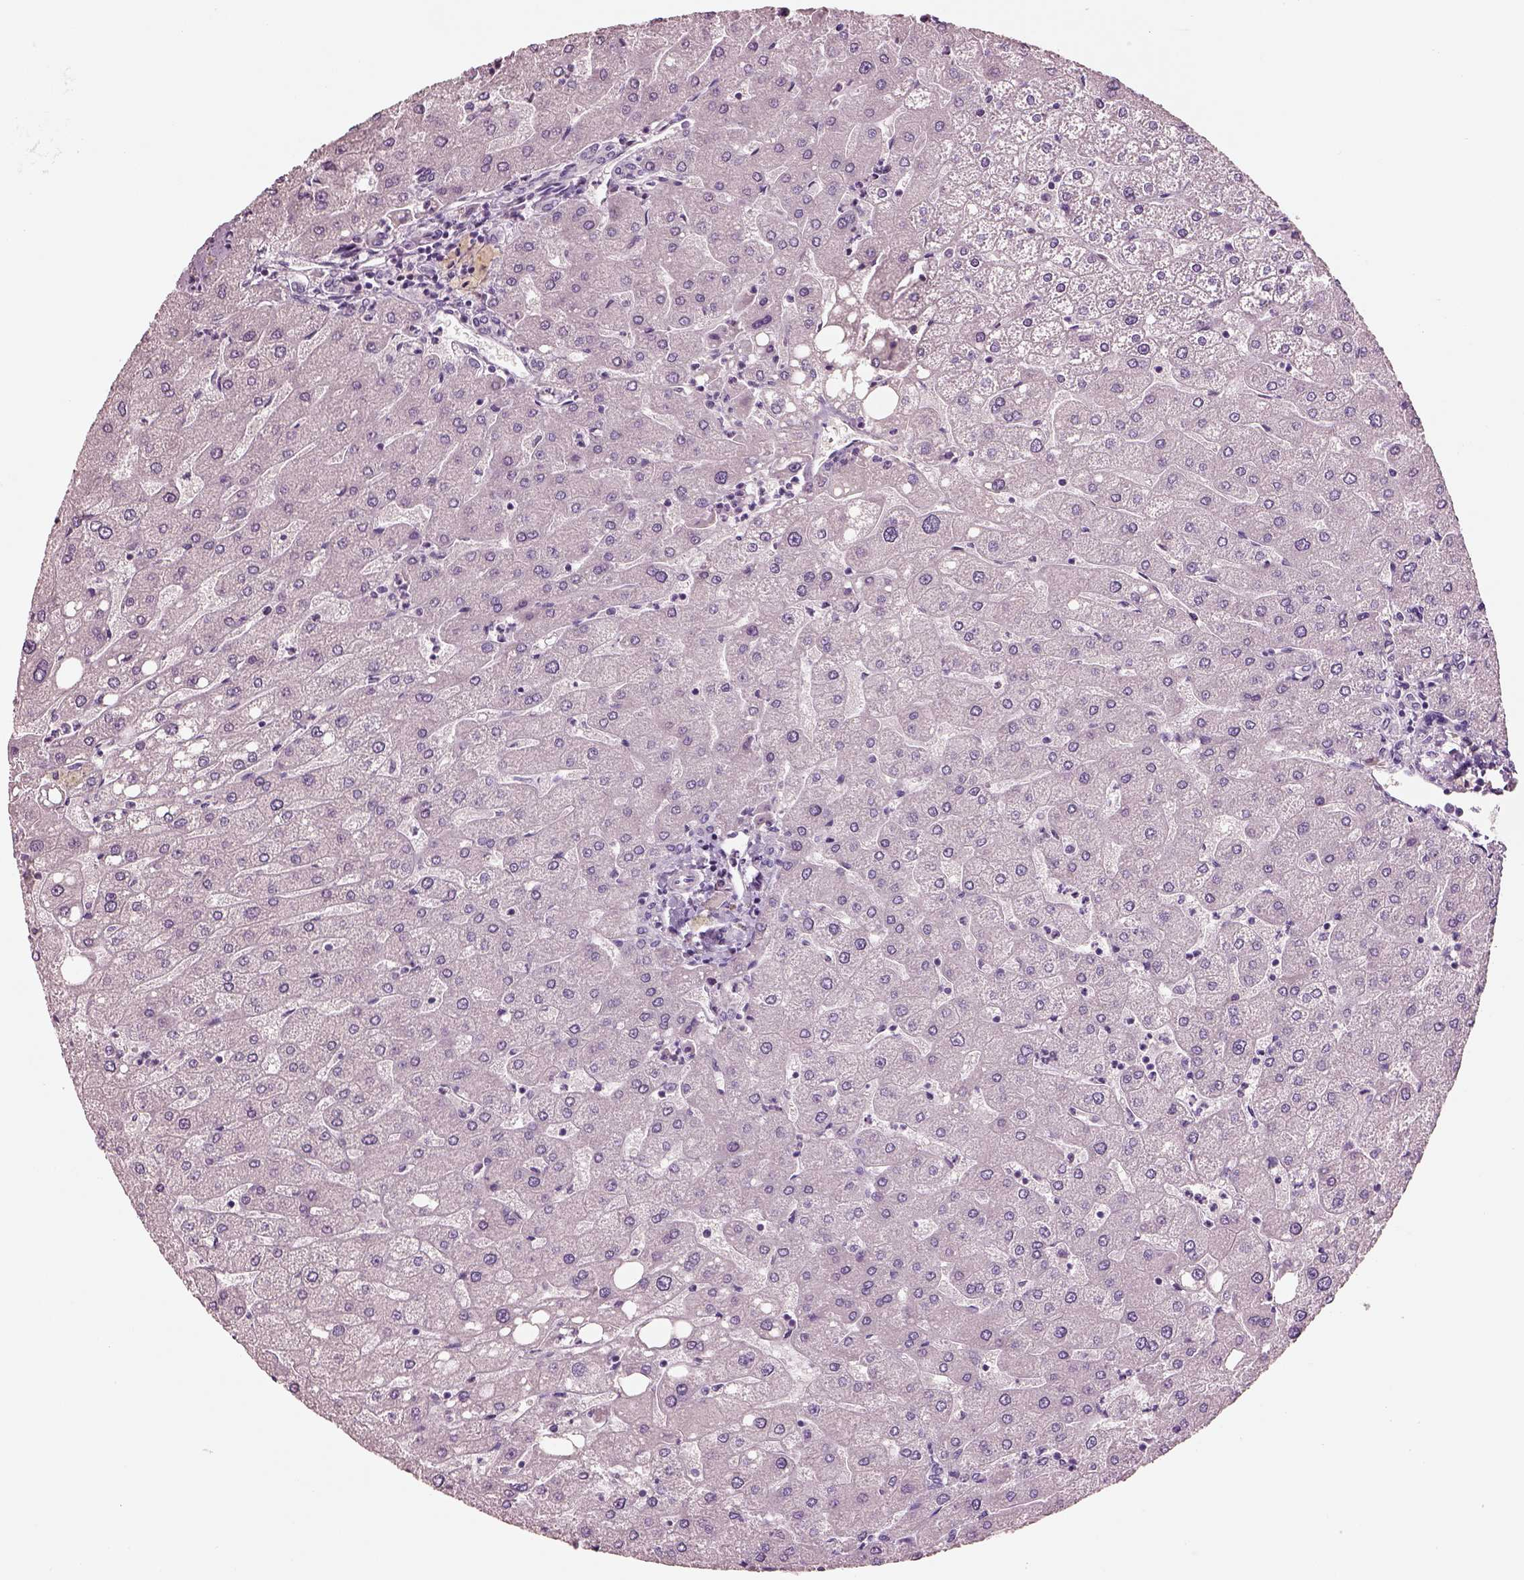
{"staining": {"intensity": "negative", "quantity": "none", "location": "none"}, "tissue": "liver", "cell_type": "Cholangiocytes", "image_type": "normal", "snomed": [{"axis": "morphology", "description": "Normal tissue, NOS"}, {"axis": "topography", "description": "Liver"}], "caption": "The image demonstrates no staining of cholangiocytes in unremarkable liver. Brightfield microscopy of IHC stained with DAB (3,3'-diaminobenzidine) (brown) and hematoxylin (blue), captured at high magnification.", "gene": "ELSPBP1", "patient": {"sex": "male", "age": 67}}